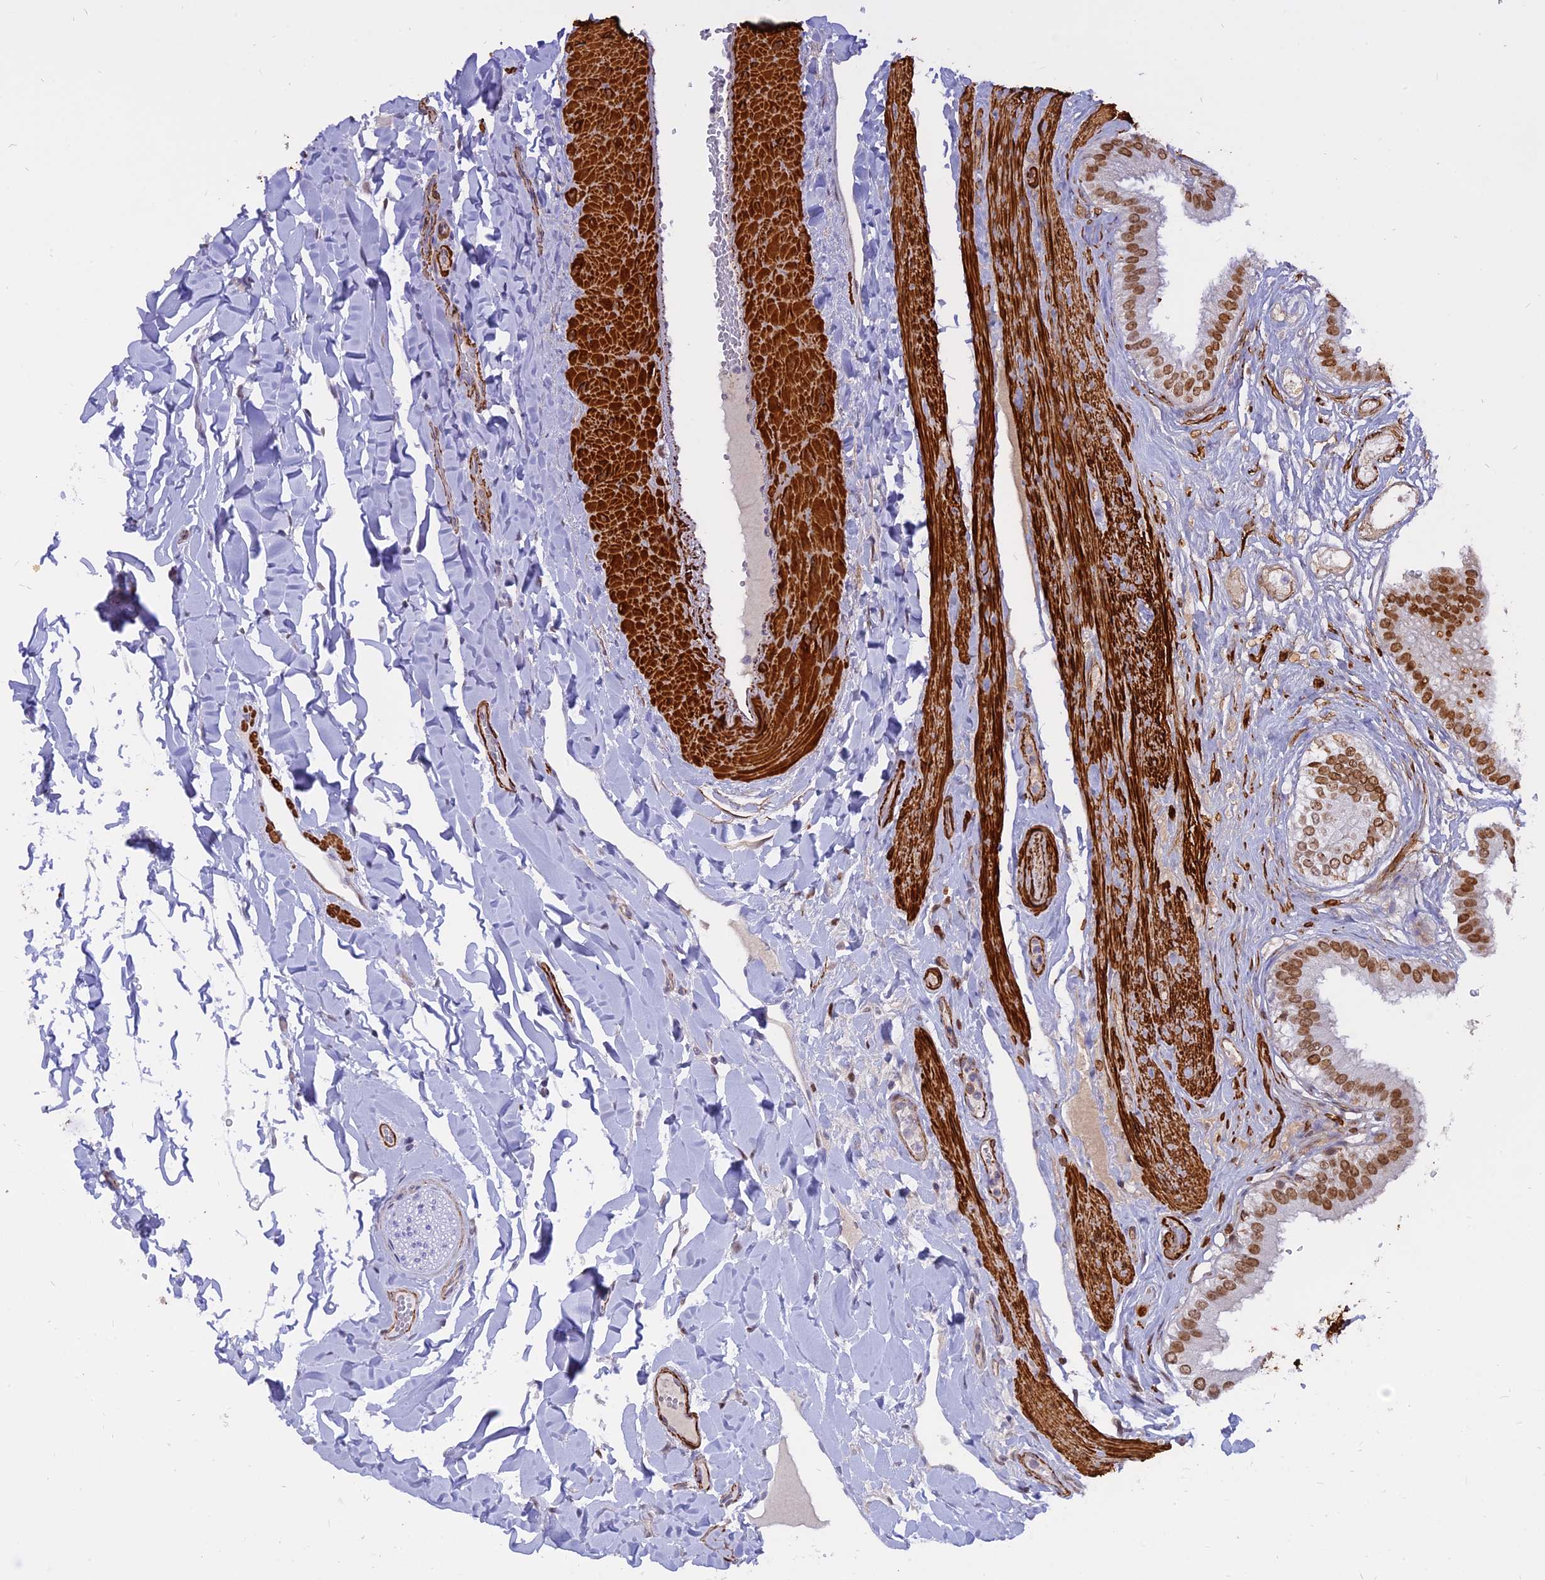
{"staining": {"intensity": "strong", "quantity": ">75%", "location": "nuclear"}, "tissue": "gallbladder", "cell_type": "Glandular cells", "image_type": "normal", "snomed": [{"axis": "morphology", "description": "Normal tissue, NOS"}, {"axis": "topography", "description": "Gallbladder"}], "caption": "A micrograph of human gallbladder stained for a protein shows strong nuclear brown staining in glandular cells. (DAB IHC with brightfield microscopy, high magnification).", "gene": "CENPV", "patient": {"sex": "female", "age": 61}}